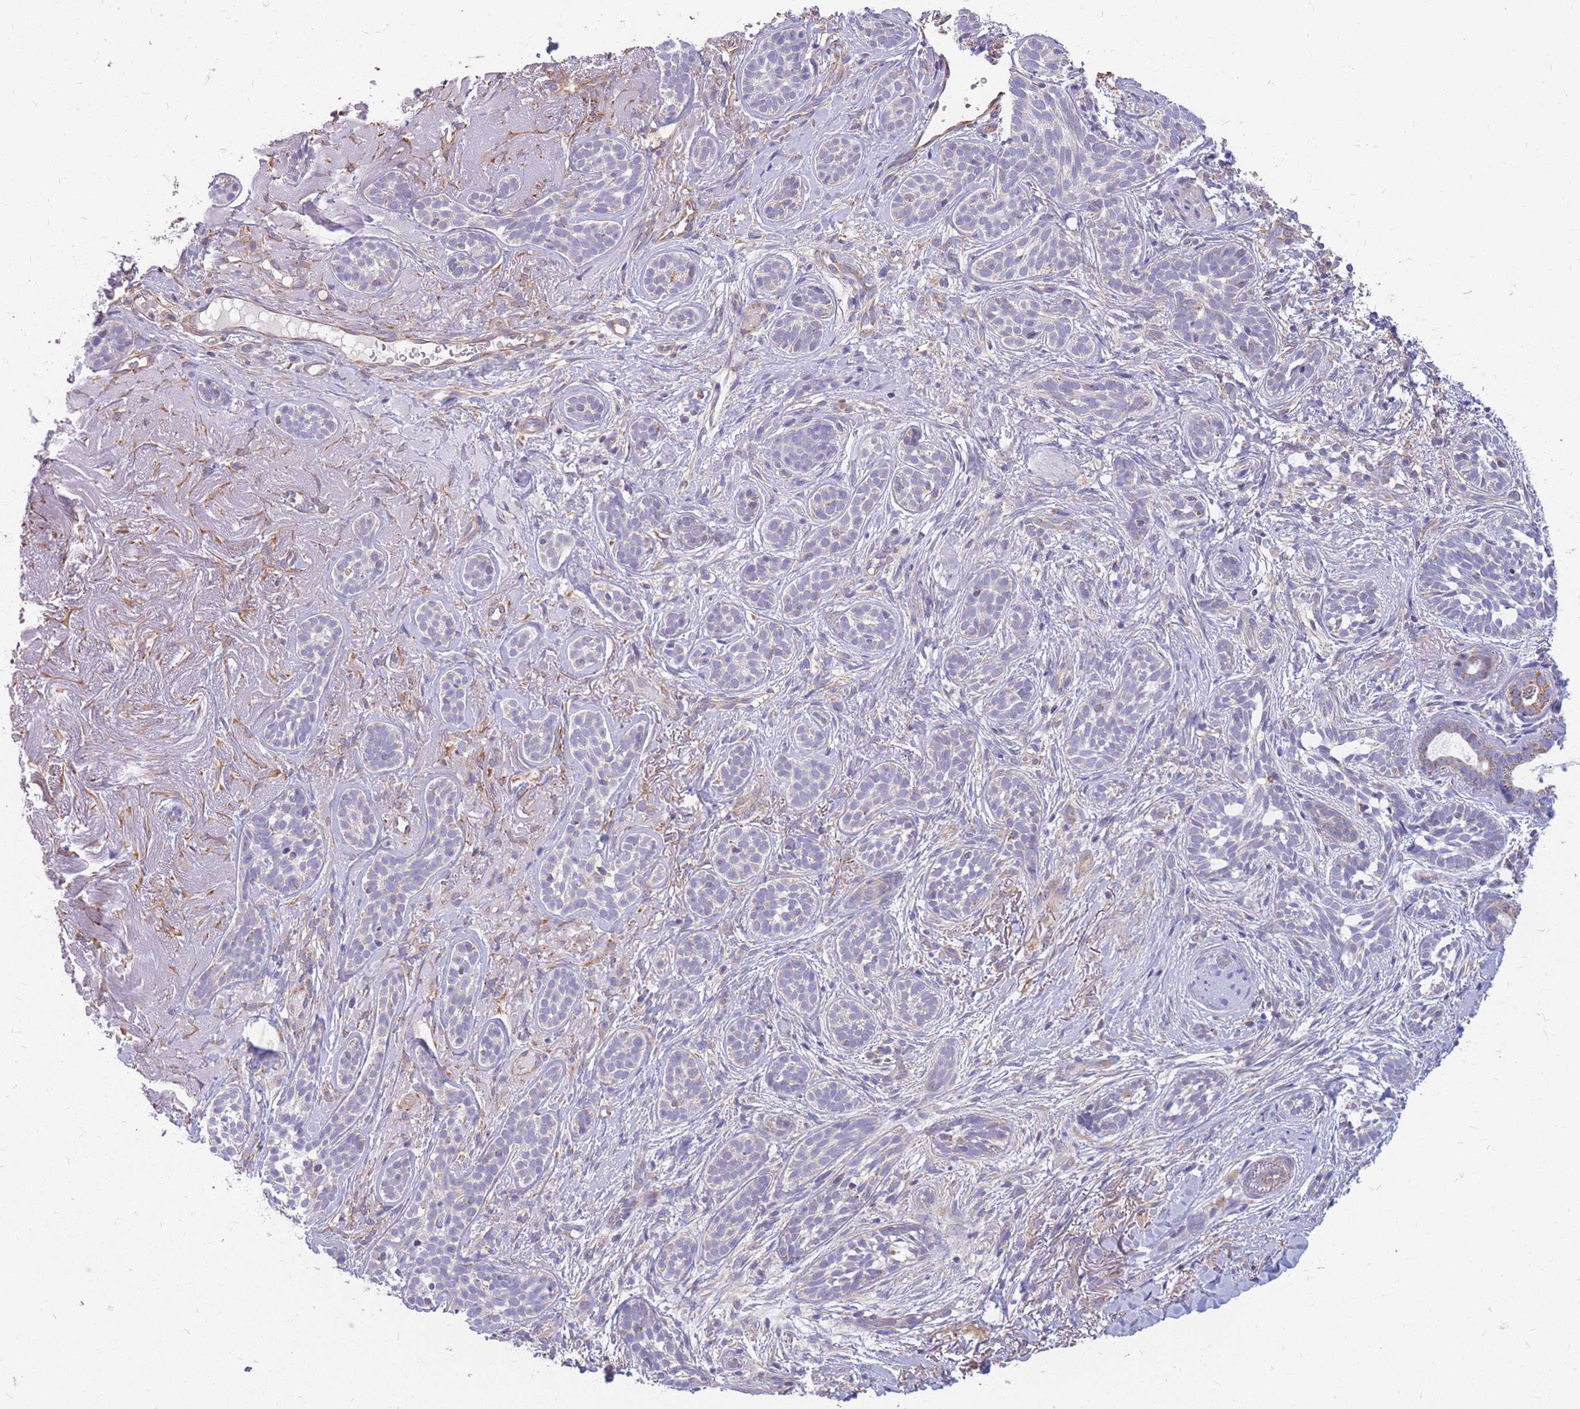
{"staining": {"intensity": "negative", "quantity": "none", "location": "none"}, "tissue": "skin cancer", "cell_type": "Tumor cells", "image_type": "cancer", "snomed": [{"axis": "morphology", "description": "Basal cell carcinoma"}, {"axis": "topography", "description": "Skin"}], "caption": "Skin cancer (basal cell carcinoma) was stained to show a protein in brown. There is no significant positivity in tumor cells.", "gene": "MRPS9", "patient": {"sex": "male", "age": 71}}